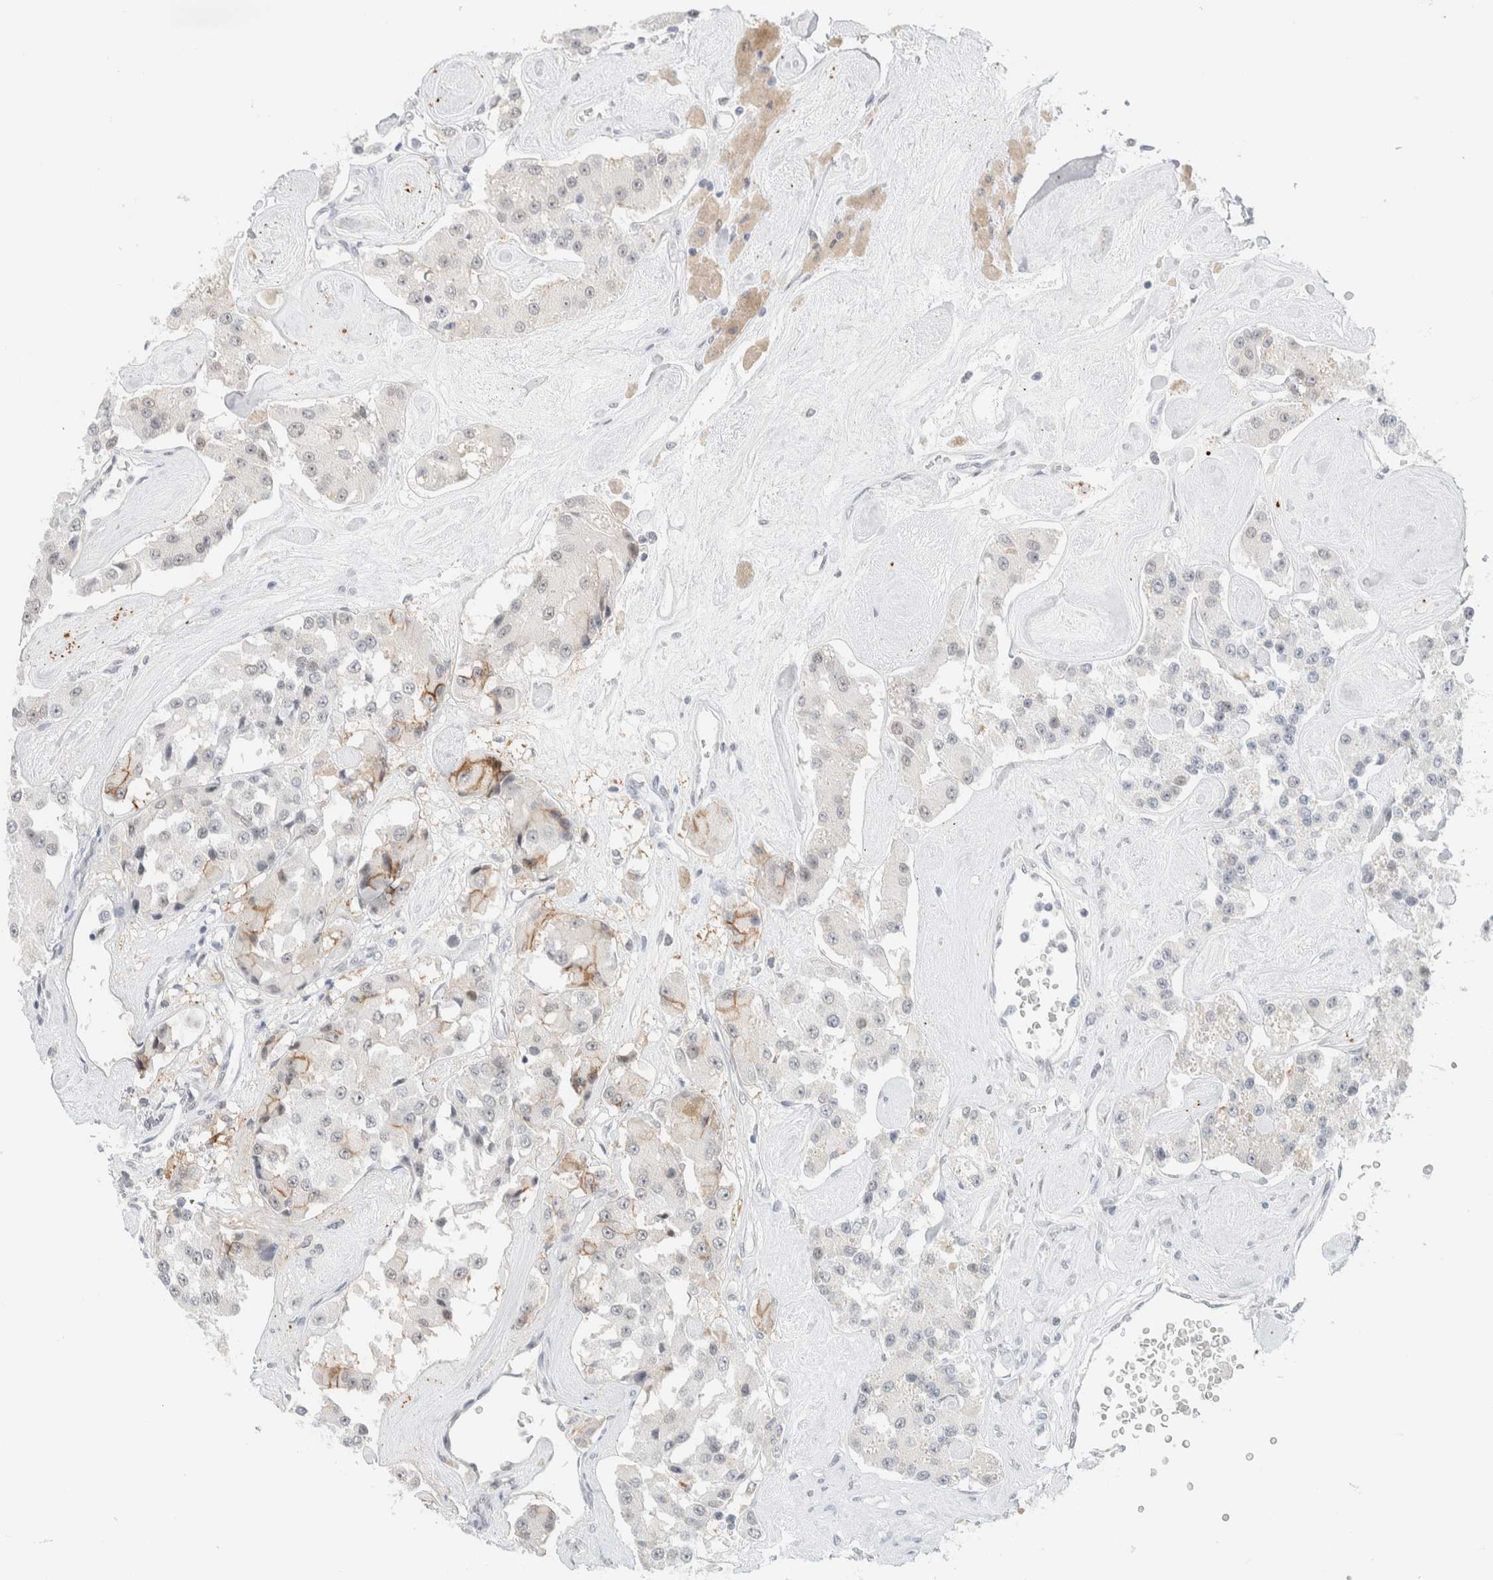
{"staining": {"intensity": "moderate", "quantity": "<25%", "location": "cytoplasmic/membranous"}, "tissue": "carcinoid", "cell_type": "Tumor cells", "image_type": "cancer", "snomed": [{"axis": "morphology", "description": "Carcinoid, malignant, NOS"}, {"axis": "topography", "description": "Pancreas"}], "caption": "There is low levels of moderate cytoplasmic/membranous staining in tumor cells of carcinoid (malignant), as demonstrated by immunohistochemical staining (brown color).", "gene": "CDH17", "patient": {"sex": "male", "age": 41}}